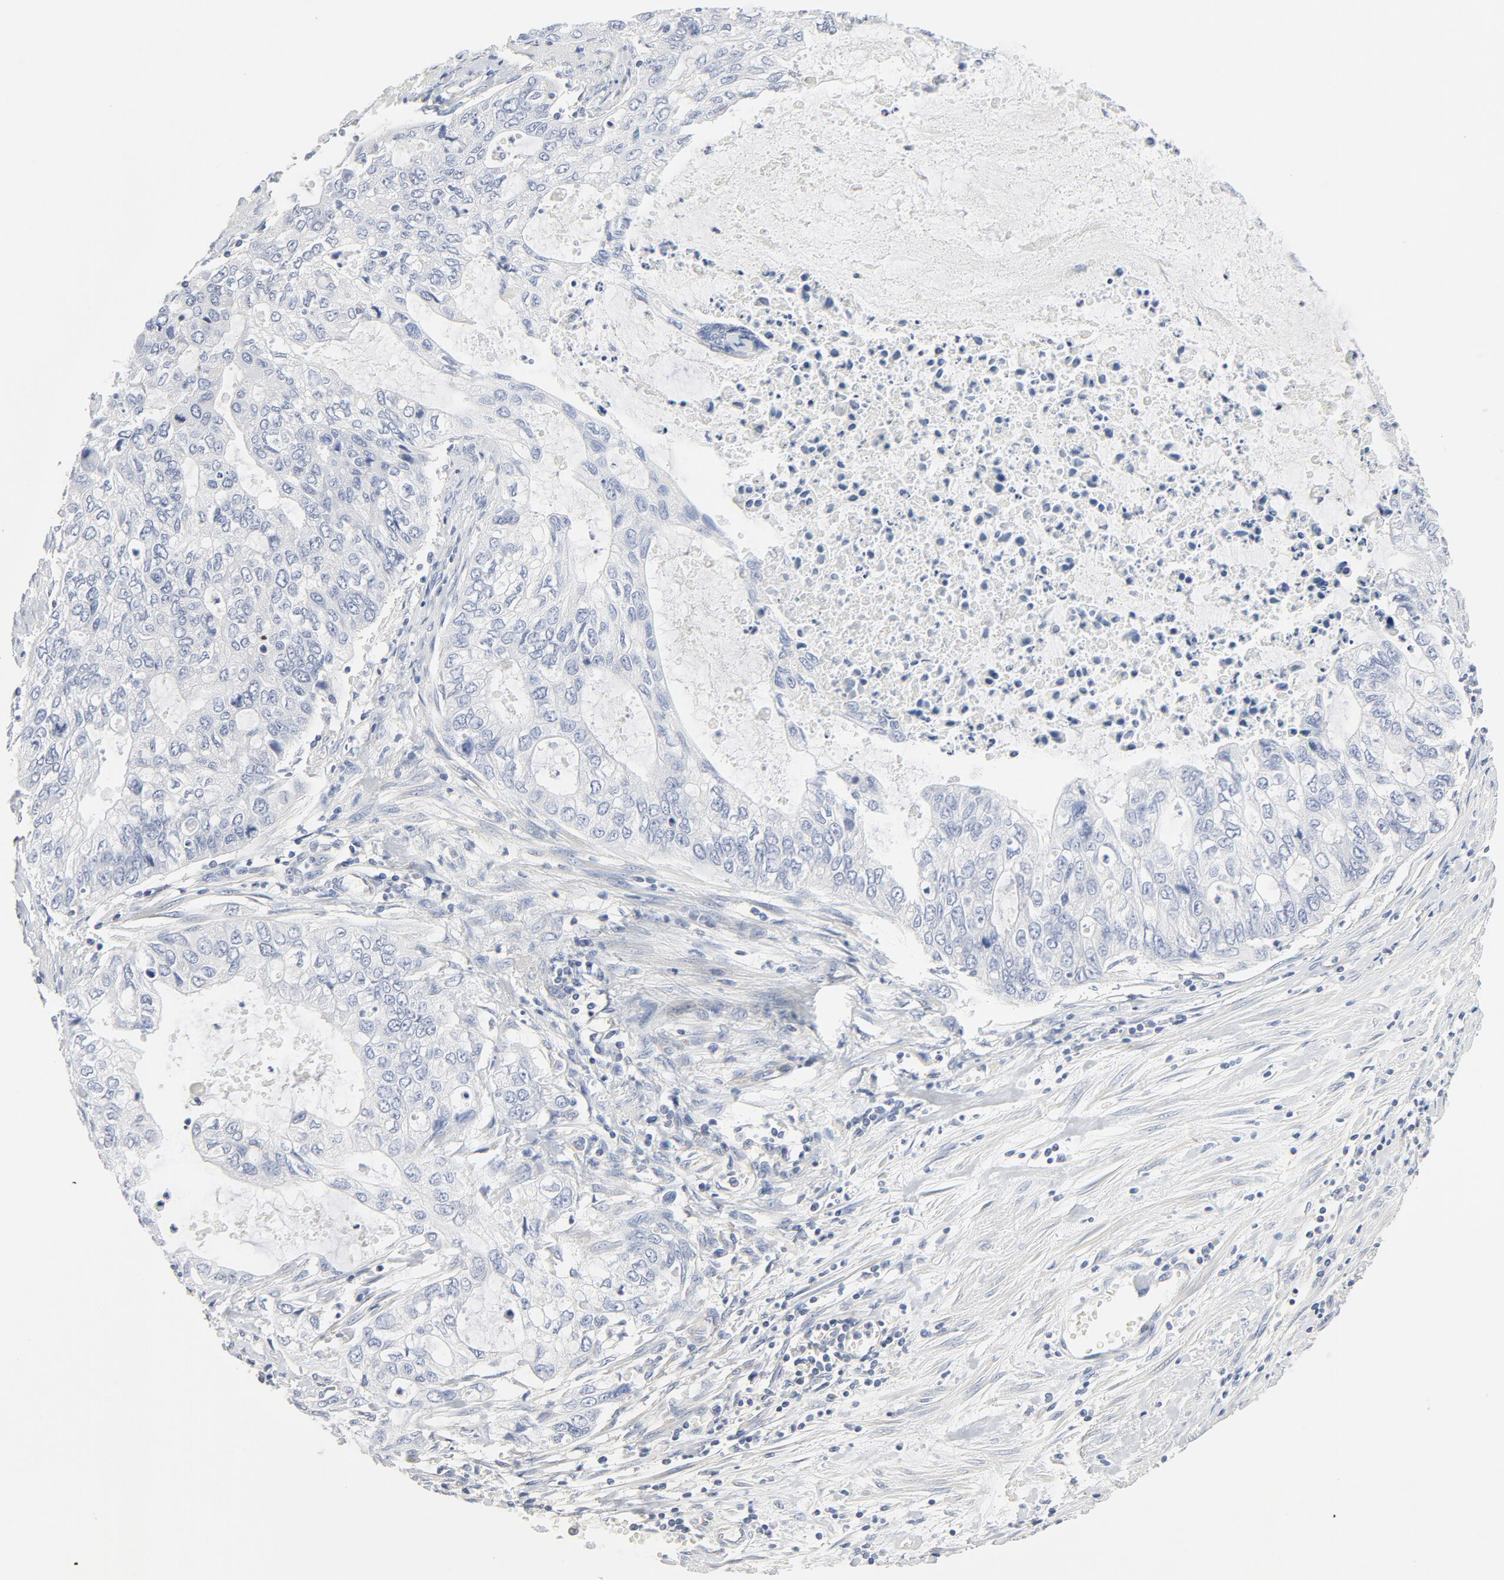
{"staining": {"intensity": "negative", "quantity": "none", "location": "none"}, "tissue": "stomach cancer", "cell_type": "Tumor cells", "image_type": "cancer", "snomed": [{"axis": "morphology", "description": "Adenocarcinoma, NOS"}, {"axis": "topography", "description": "Stomach, upper"}], "caption": "A high-resolution image shows immunohistochemistry (IHC) staining of adenocarcinoma (stomach), which displays no significant positivity in tumor cells.", "gene": "RABEP1", "patient": {"sex": "female", "age": 52}}